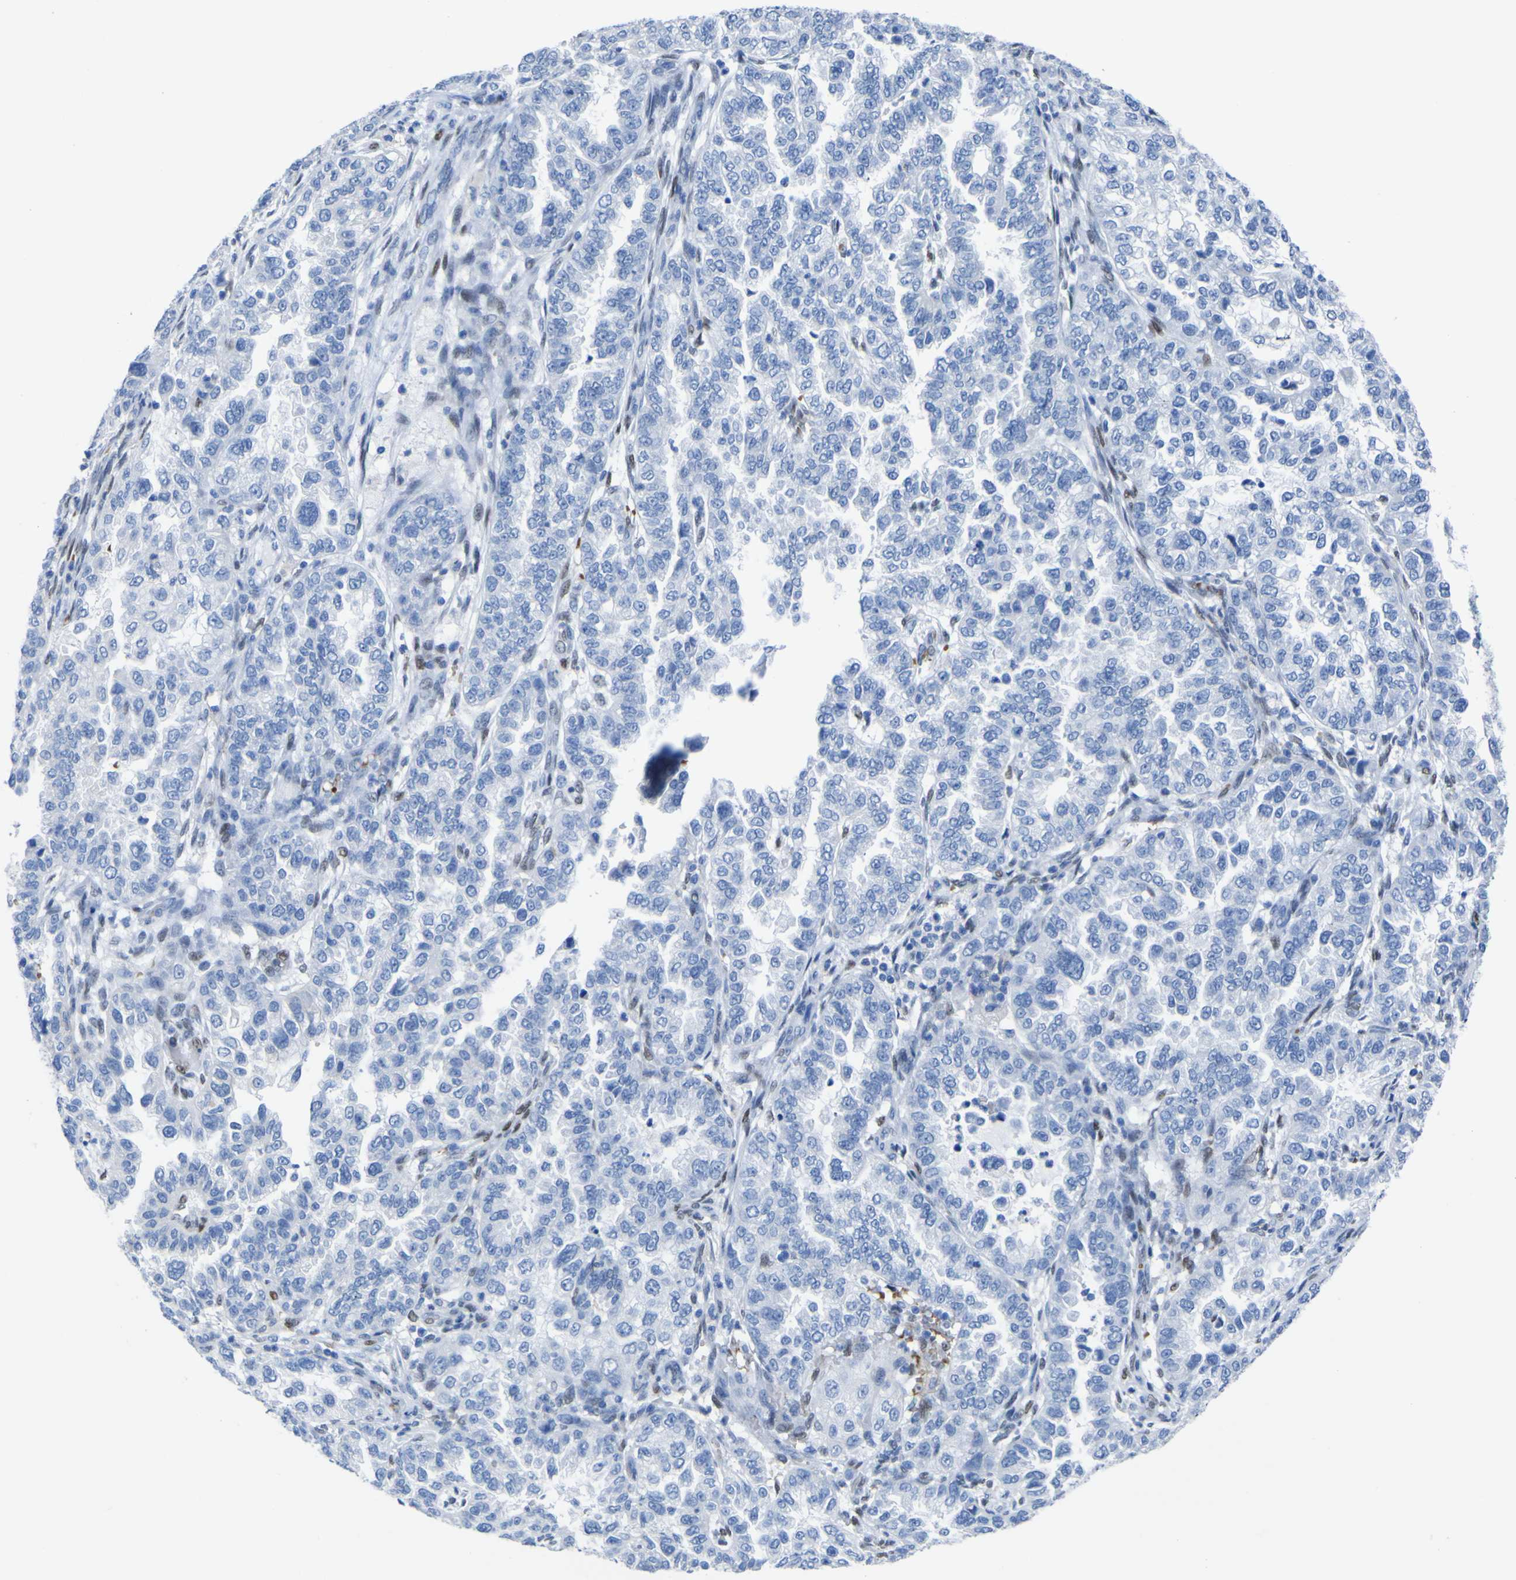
{"staining": {"intensity": "negative", "quantity": "none", "location": "none"}, "tissue": "endometrial cancer", "cell_type": "Tumor cells", "image_type": "cancer", "snomed": [{"axis": "morphology", "description": "Adenocarcinoma, NOS"}, {"axis": "topography", "description": "Endometrium"}], "caption": "Immunohistochemistry image of neoplastic tissue: human endometrial cancer stained with DAB (3,3'-diaminobenzidine) shows no significant protein positivity in tumor cells.", "gene": "DACH1", "patient": {"sex": "female", "age": 85}}